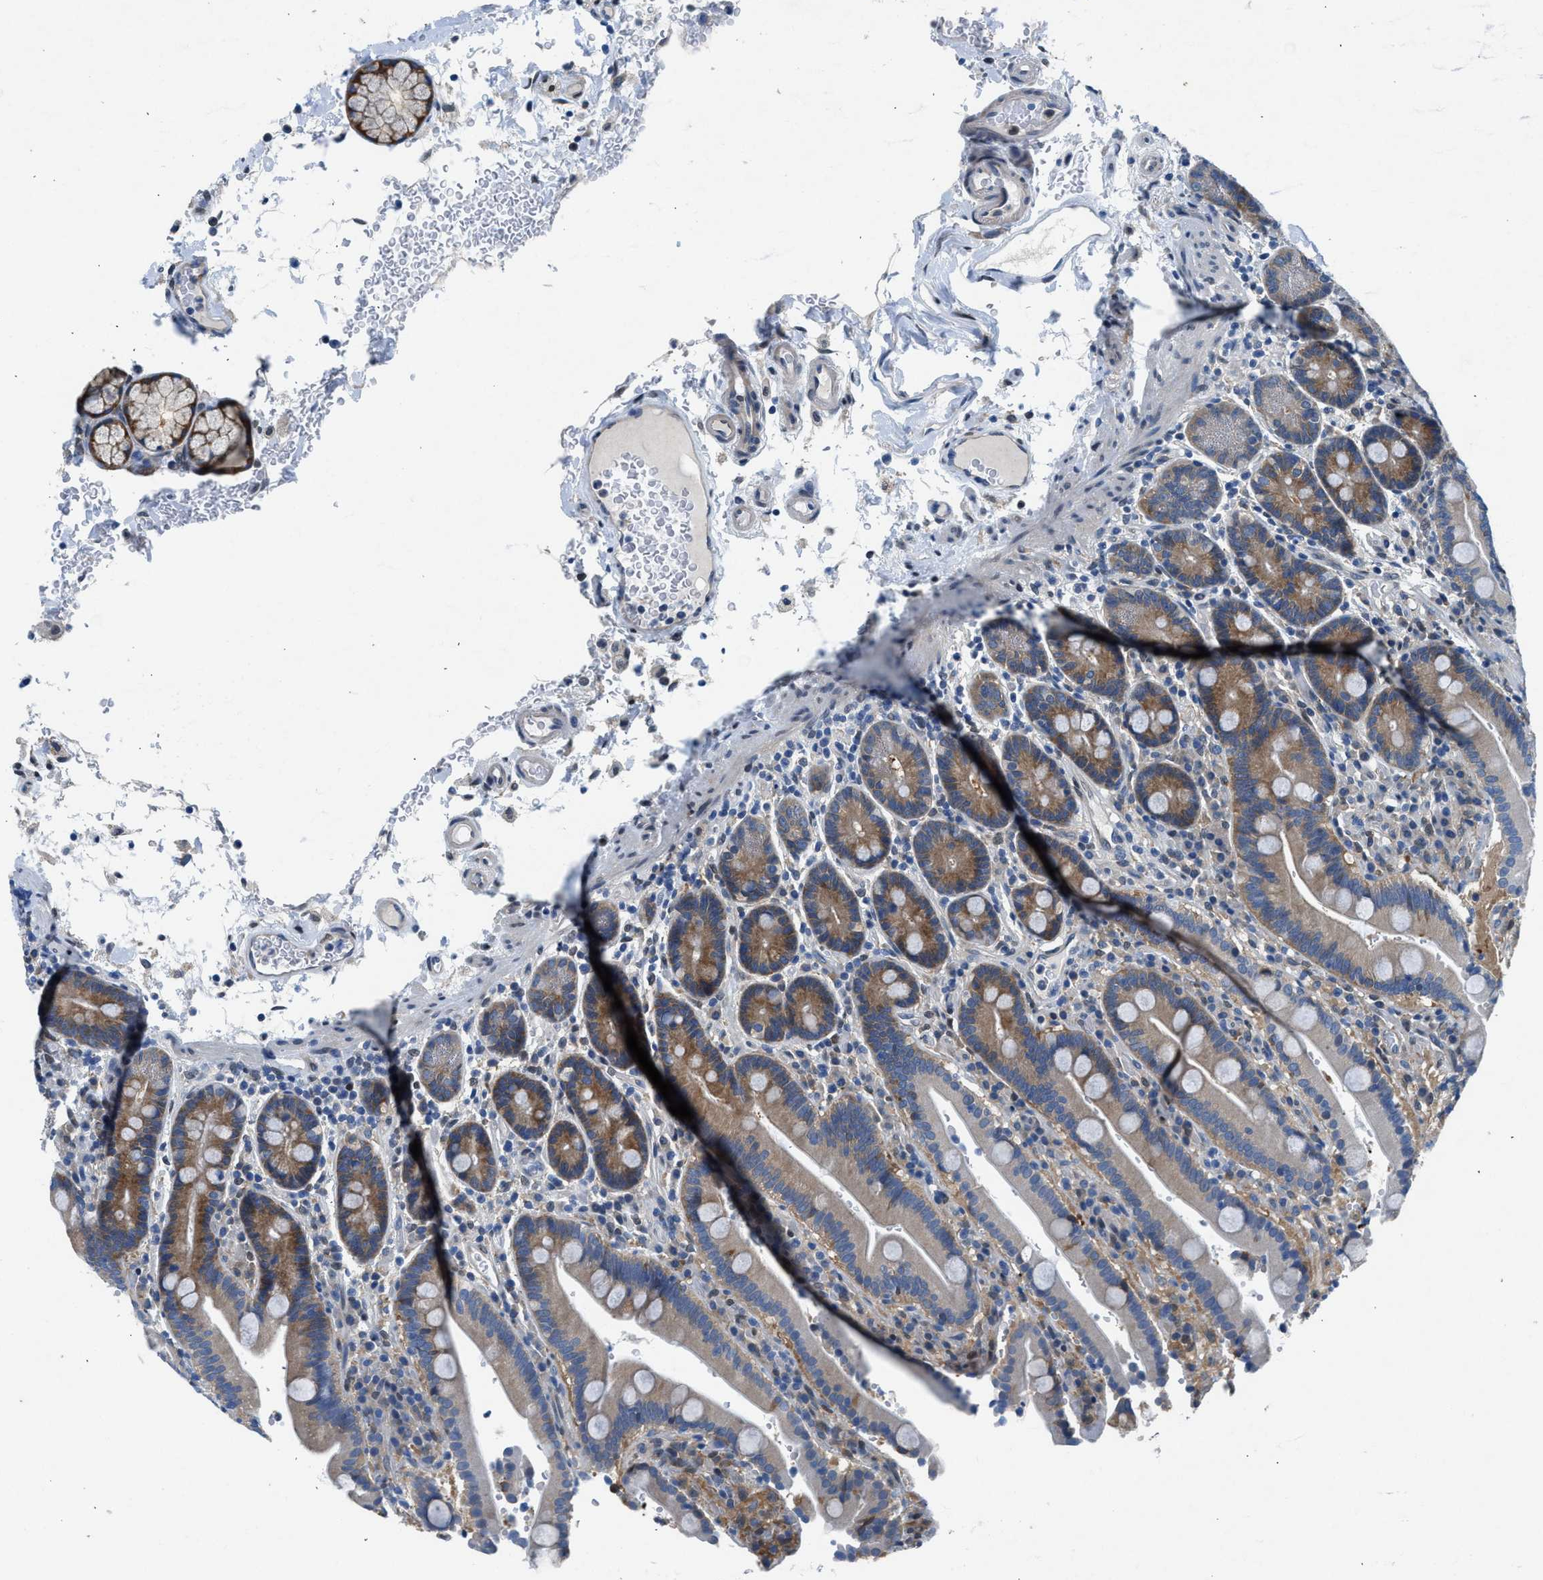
{"staining": {"intensity": "moderate", "quantity": "25%-75%", "location": "cytoplasmic/membranous"}, "tissue": "duodenum", "cell_type": "Glandular cells", "image_type": "normal", "snomed": [{"axis": "morphology", "description": "Normal tissue, NOS"}, {"axis": "topography", "description": "Small intestine, NOS"}], "caption": "Duodenum stained for a protein exhibits moderate cytoplasmic/membranous positivity in glandular cells. The protein of interest is shown in brown color, while the nuclei are stained blue.", "gene": "COPS2", "patient": {"sex": "female", "age": 71}}